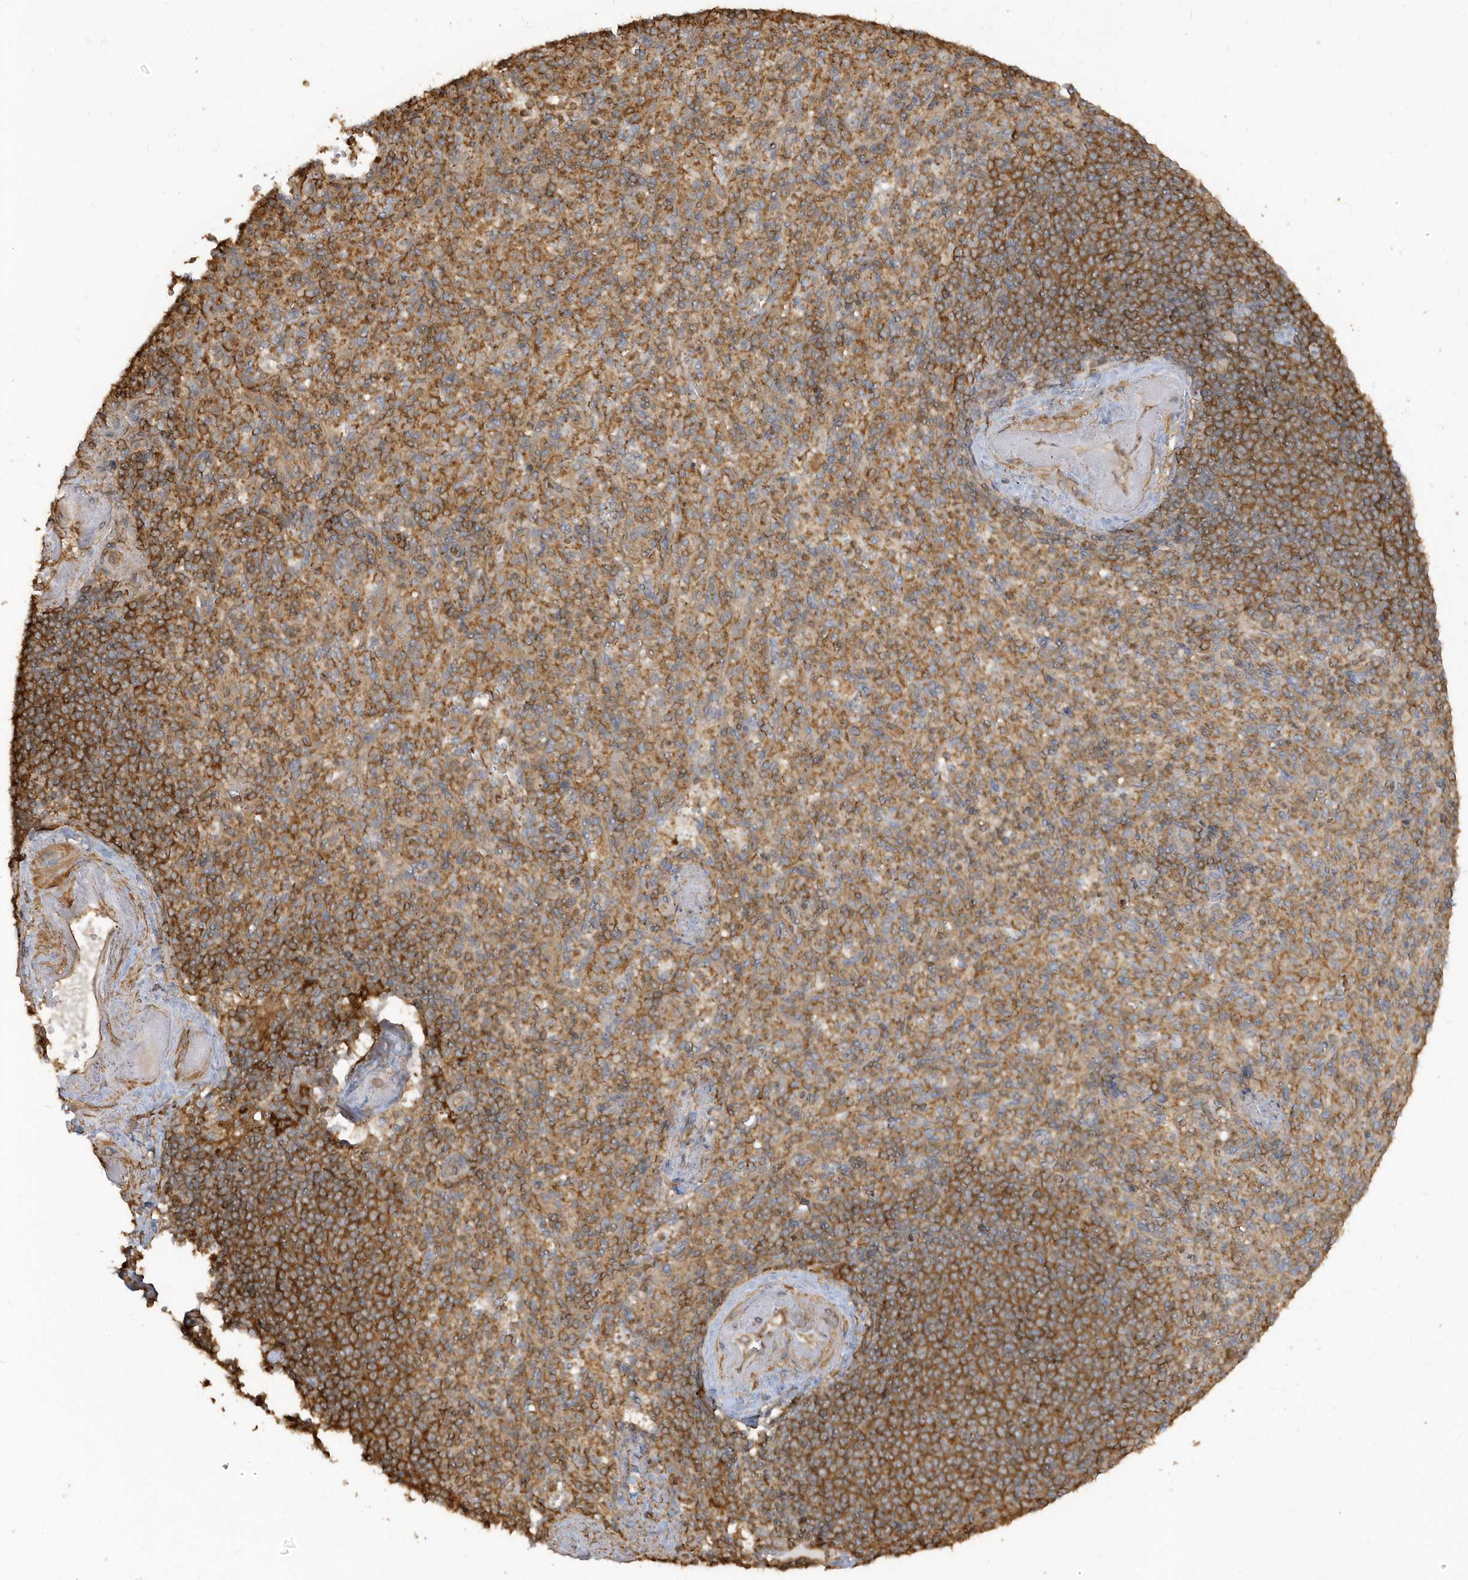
{"staining": {"intensity": "moderate", "quantity": ">75%", "location": "cytoplasmic/membranous"}, "tissue": "spleen", "cell_type": "Cells in red pulp", "image_type": "normal", "snomed": [{"axis": "morphology", "description": "Normal tissue, NOS"}, {"axis": "topography", "description": "Spleen"}], "caption": "A brown stain shows moderate cytoplasmic/membranous expression of a protein in cells in red pulp of unremarkable human spleen.", "gene": "ZBTB8A", "patient": {"sex": "female", "age": 74}}